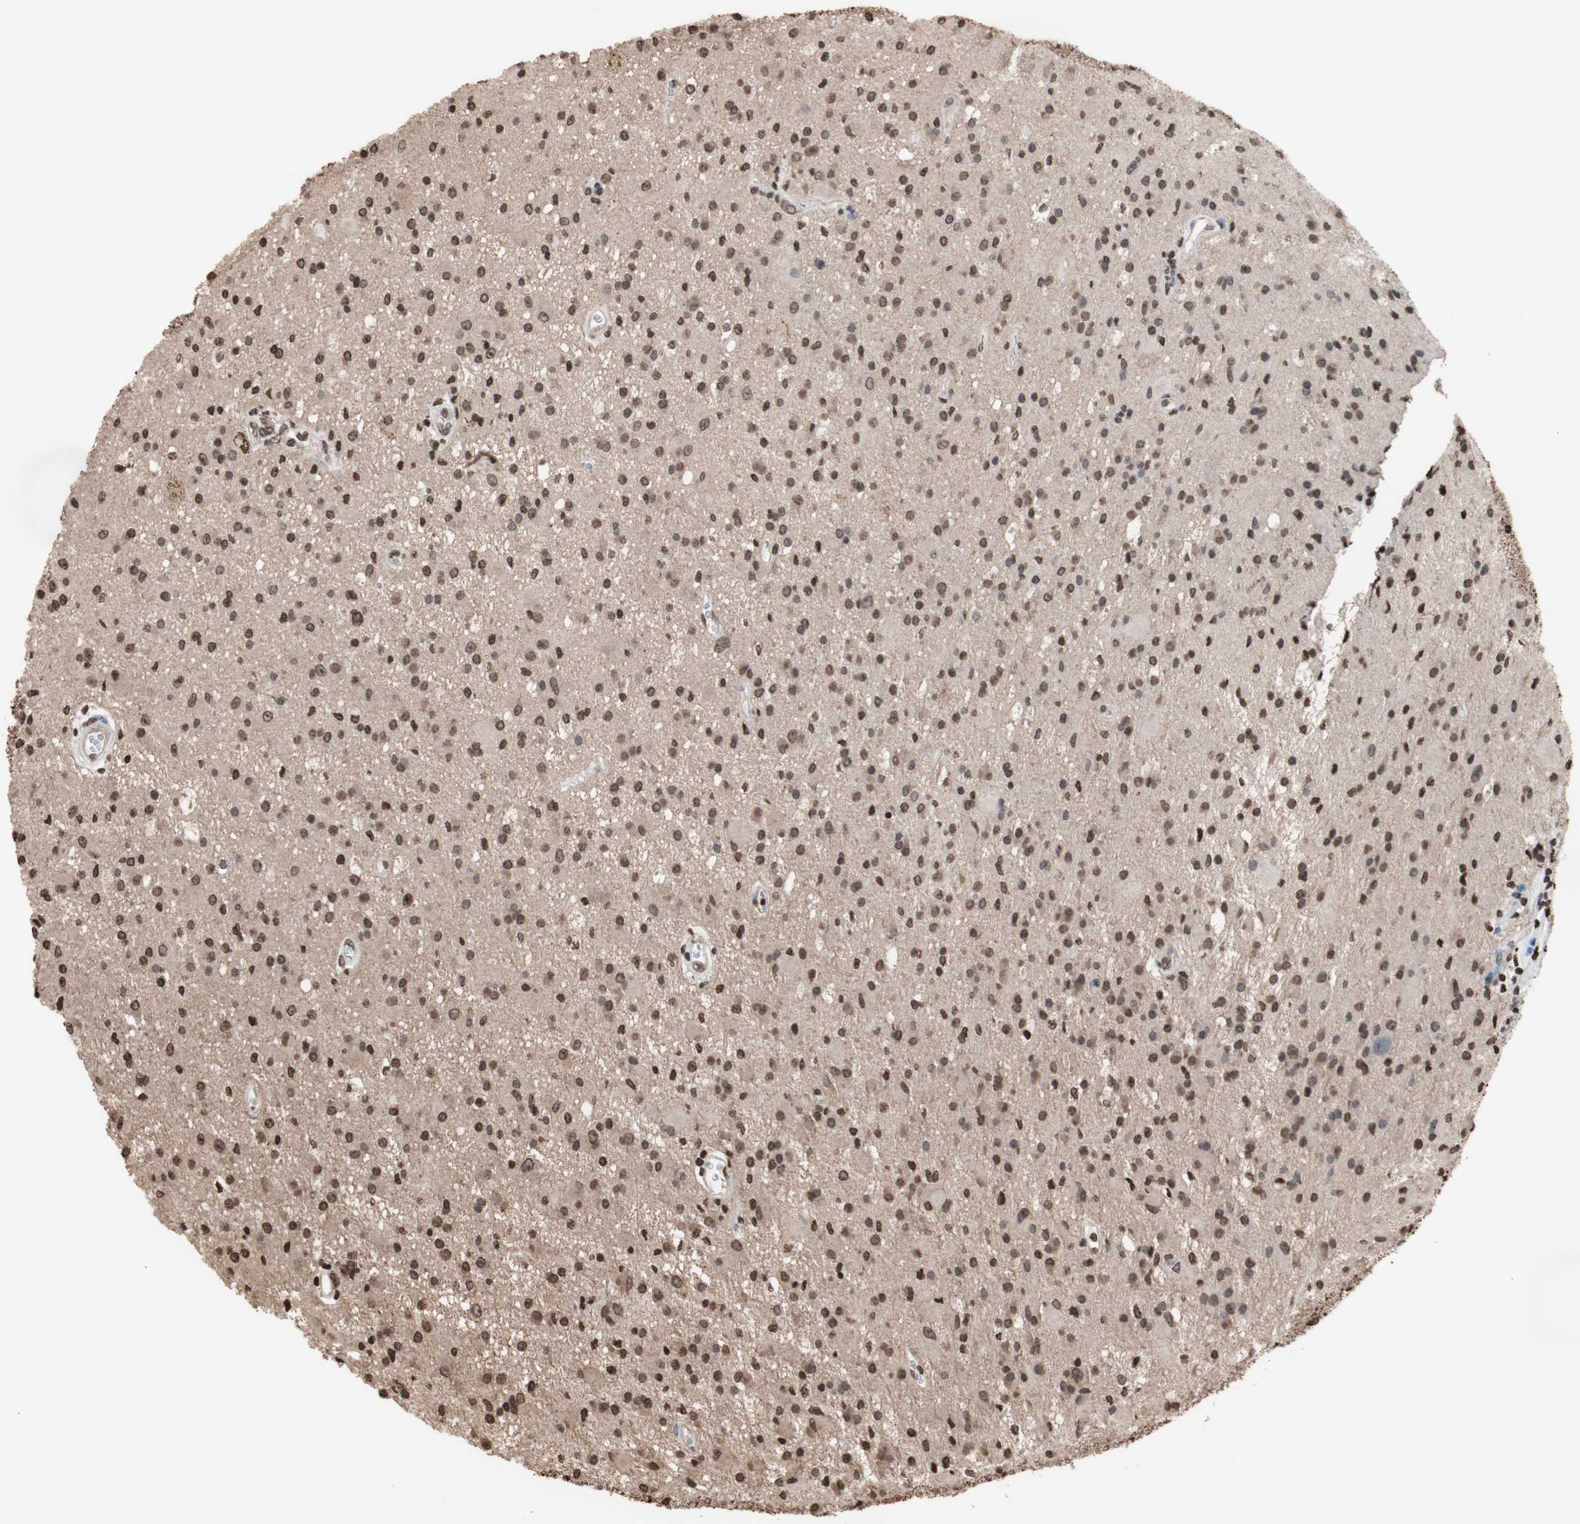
{"staining": {"intensity": "moderate", "quantity": ">75%", "location": "nuclear"}, "tissue": "glioma", "cell_type": "Tumor cells", "image_type": "cancer", "snomed": [{"axis": "morphology", "description": "Glioma, malignant, Low grade"}, {"axis": "topography", "description": "Brain"}], "caption": "This is an image of immunohistochemistry staining of glioma, which shows moderate expression in the nuclear of tumor cells.", "gene": "SNAI2", "patient": {"sex": "male", "age": 58}}